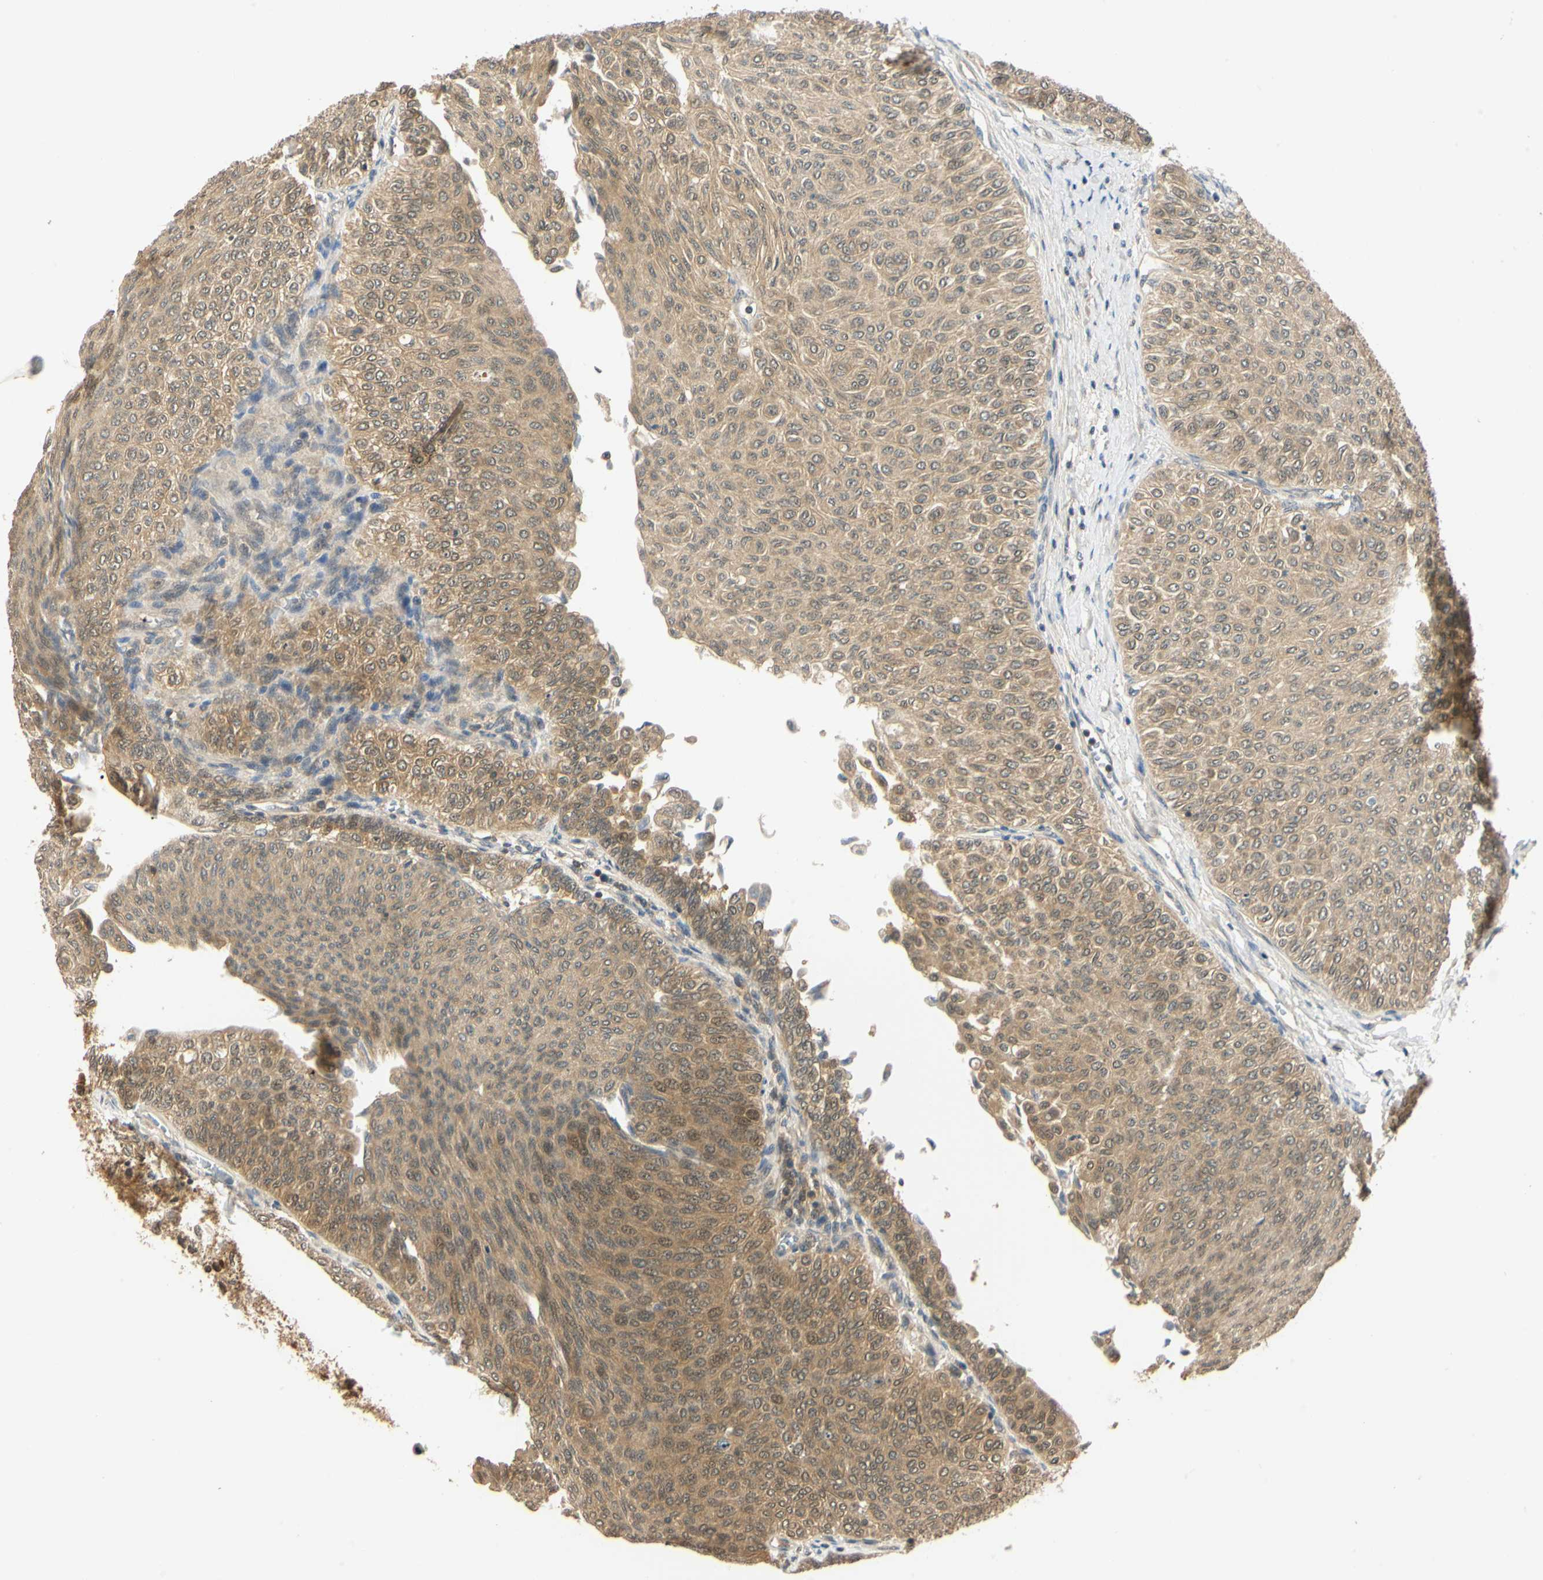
{"staining": {"intensity": "moderate", "quantity": ">75%", "location": "cytoplasmic/membranous"}, "tissue": "urothelial cancer", "cell_type": "Tumor cells", "image_type": "cancer", "snomed": [{"axis": "morphology", "description": "Urothelial carcinoma, Low grade"}, {"axis": "topography", "description": "Urinary bladder"}], "caption": "High-power microscopy captured an immunohistochemistry image of low-grade urothelial carcinoma, revealing moderate cytoplasmic/membranous staining in approximately >75% of tumor cells.", "gene": "UBE2Z", "patient": {"sex": "male", "age": 78}}